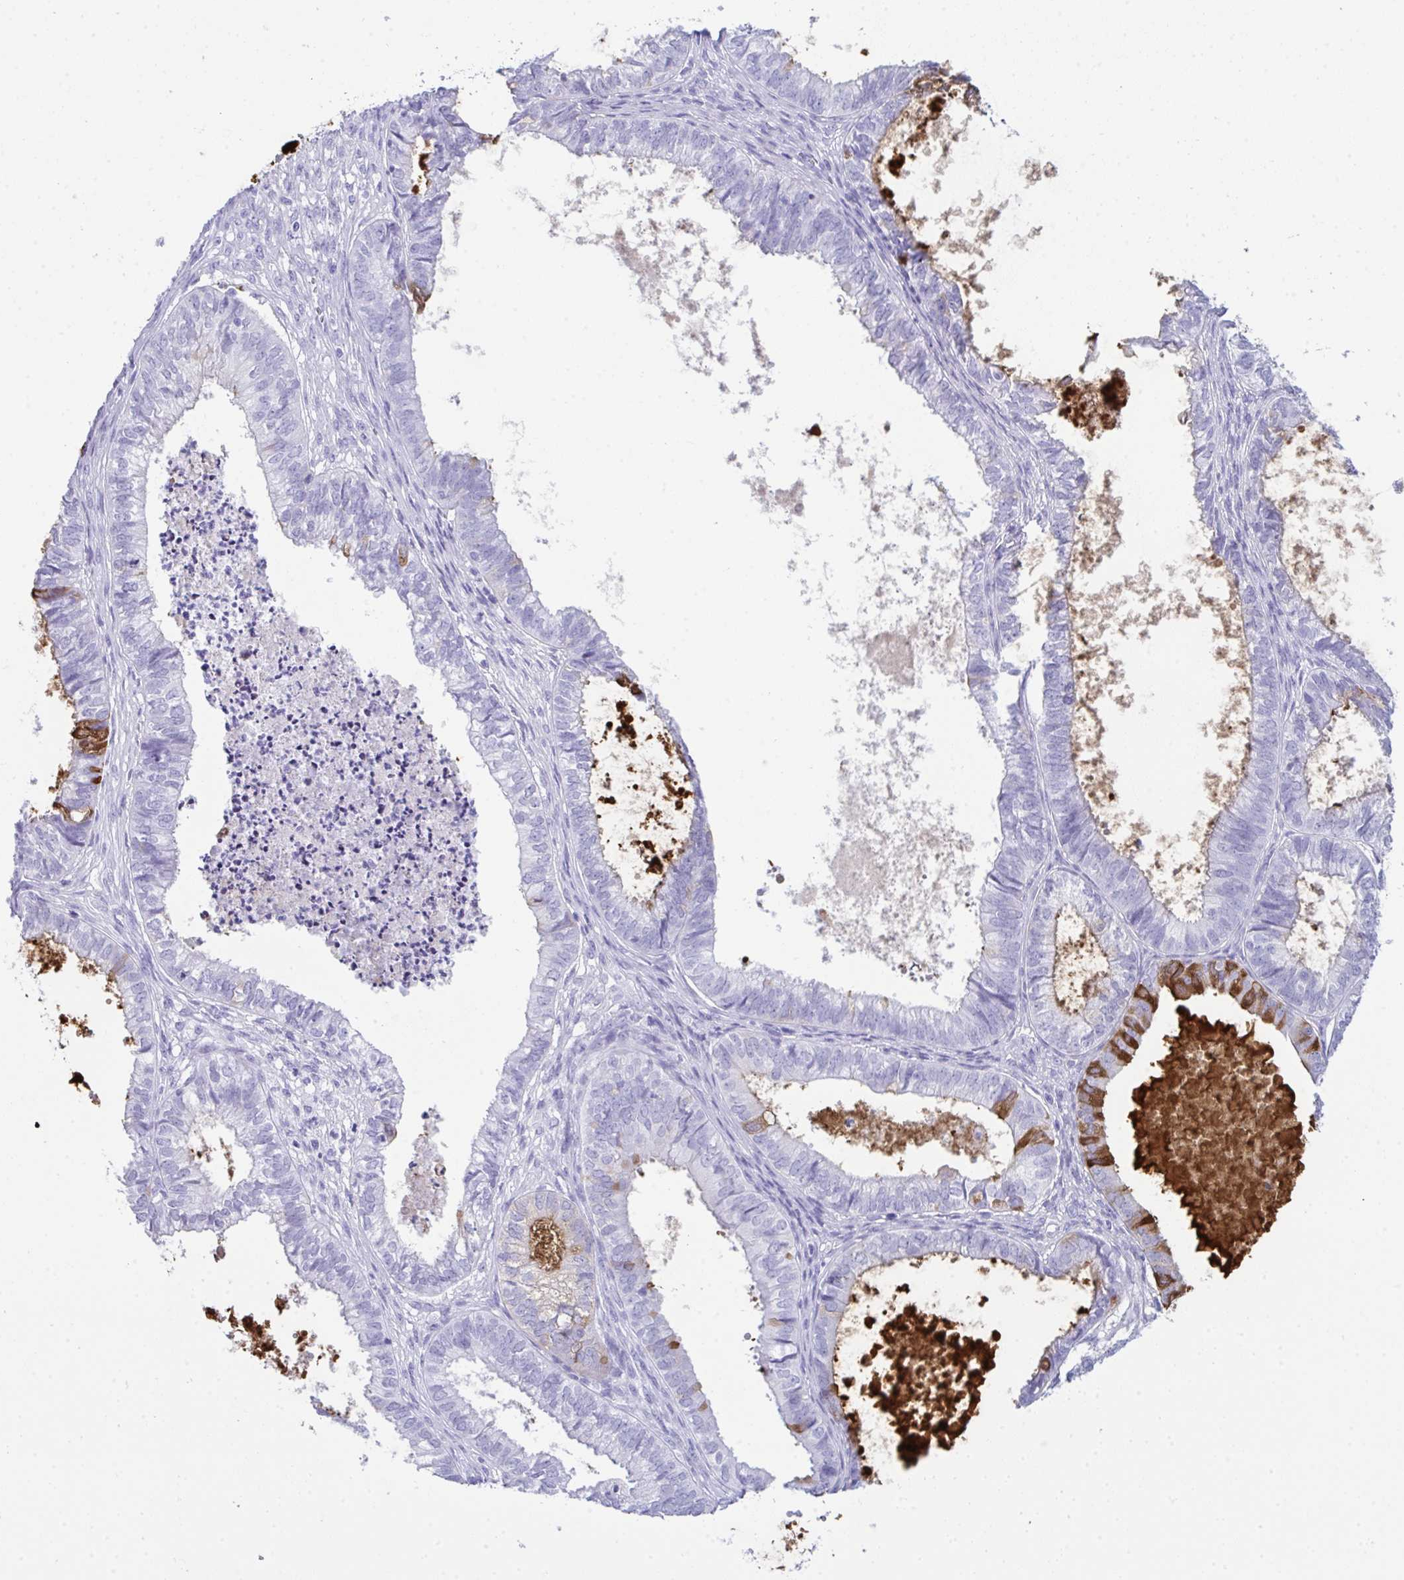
{"staining": {"intensity": "negative", "quantity": "none", "location": "none"}, "tissue": "ovarian cancer", "cell_type": "Tumor cells", "image_type": "cancer", "snomed": [{"axis": "morphology", "description": "Carcinoma, endometroid"}, {"axis": "topography", "description": "Ovary"}], "caption": "This is an IHC micrograph of endometroid carcinoma (ovarian). There is no staining in tumor cells.", "gene": "JCHAIN", "patient": {"sex": "female", "age": 64}}